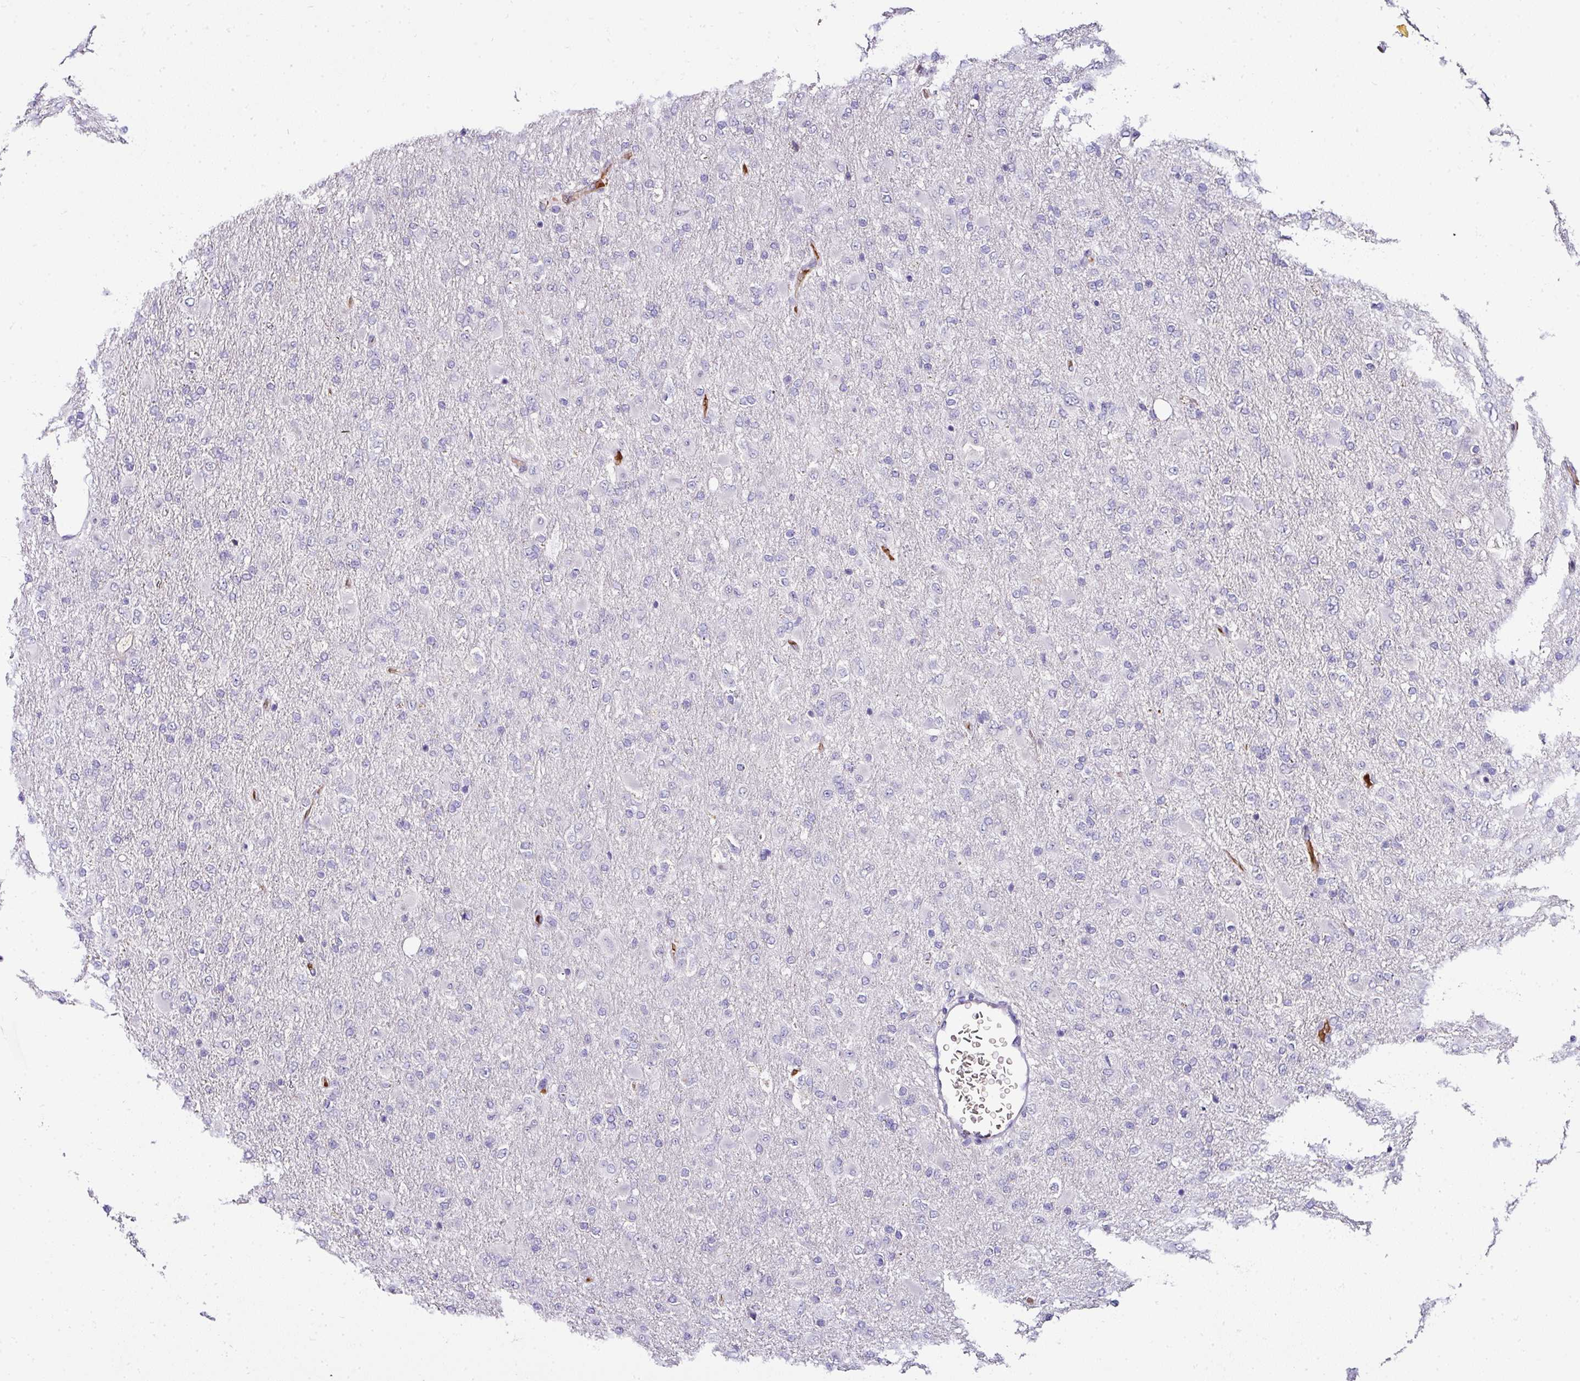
{"staining": {"intensity": "negative", "quantity": "none", "location": "none"}, "tissue": "glioma", "cell_type": "Tumor cells", "image_type": "cancer", "snomed": [{"axis": "morphology", "description": "Glioma, malignant, Low grade"}, {"axis": "topography", "description": "Brain"}], "caption": "There is no significant expression in tumor cells of glioma.", "gene": "NAPSA", "patient": {"sex": "male", "age": 65}}